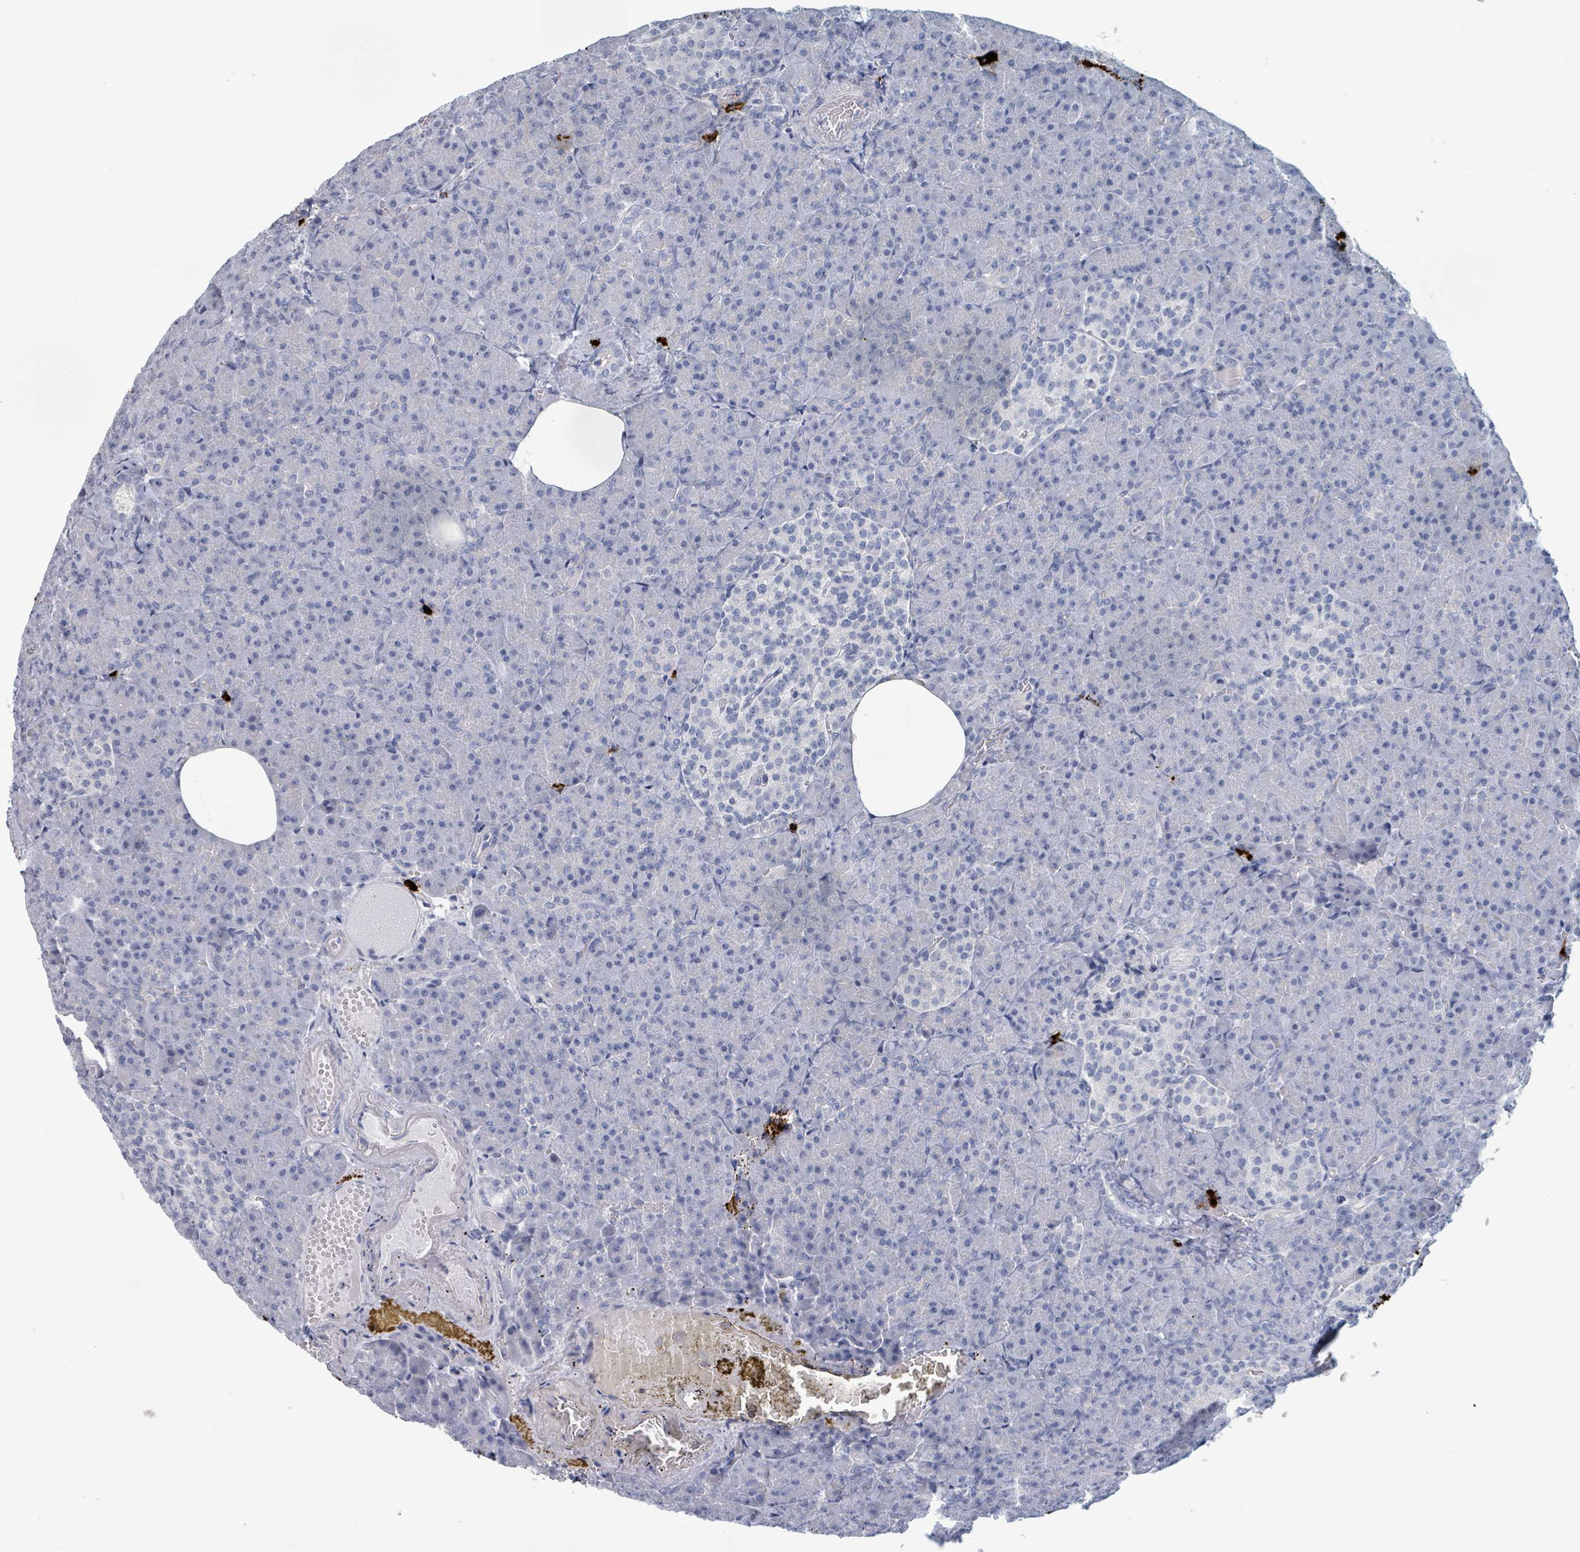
{"staining": {"intensity": "negative", "quantity": "none", "location": "none"}, "tissue": "pancreas", "cell_type": "Exocrine glandular cells", "image_type": "normal", "snomed": [{"axis": "morphology", "description": "Normal tissue, NOS"}, {"axis": "topography", "description": "Pancreas"}], "caption": "Immunohistochemistry (IHC) micrograph of normal pancreas: human pancreas stained with DAB displays no significant protein staining in exocrine glandular cells. Nuclei are stained in blue.", "gene": "VPS13D", "patient": {"sex": "female", "age": 74}}